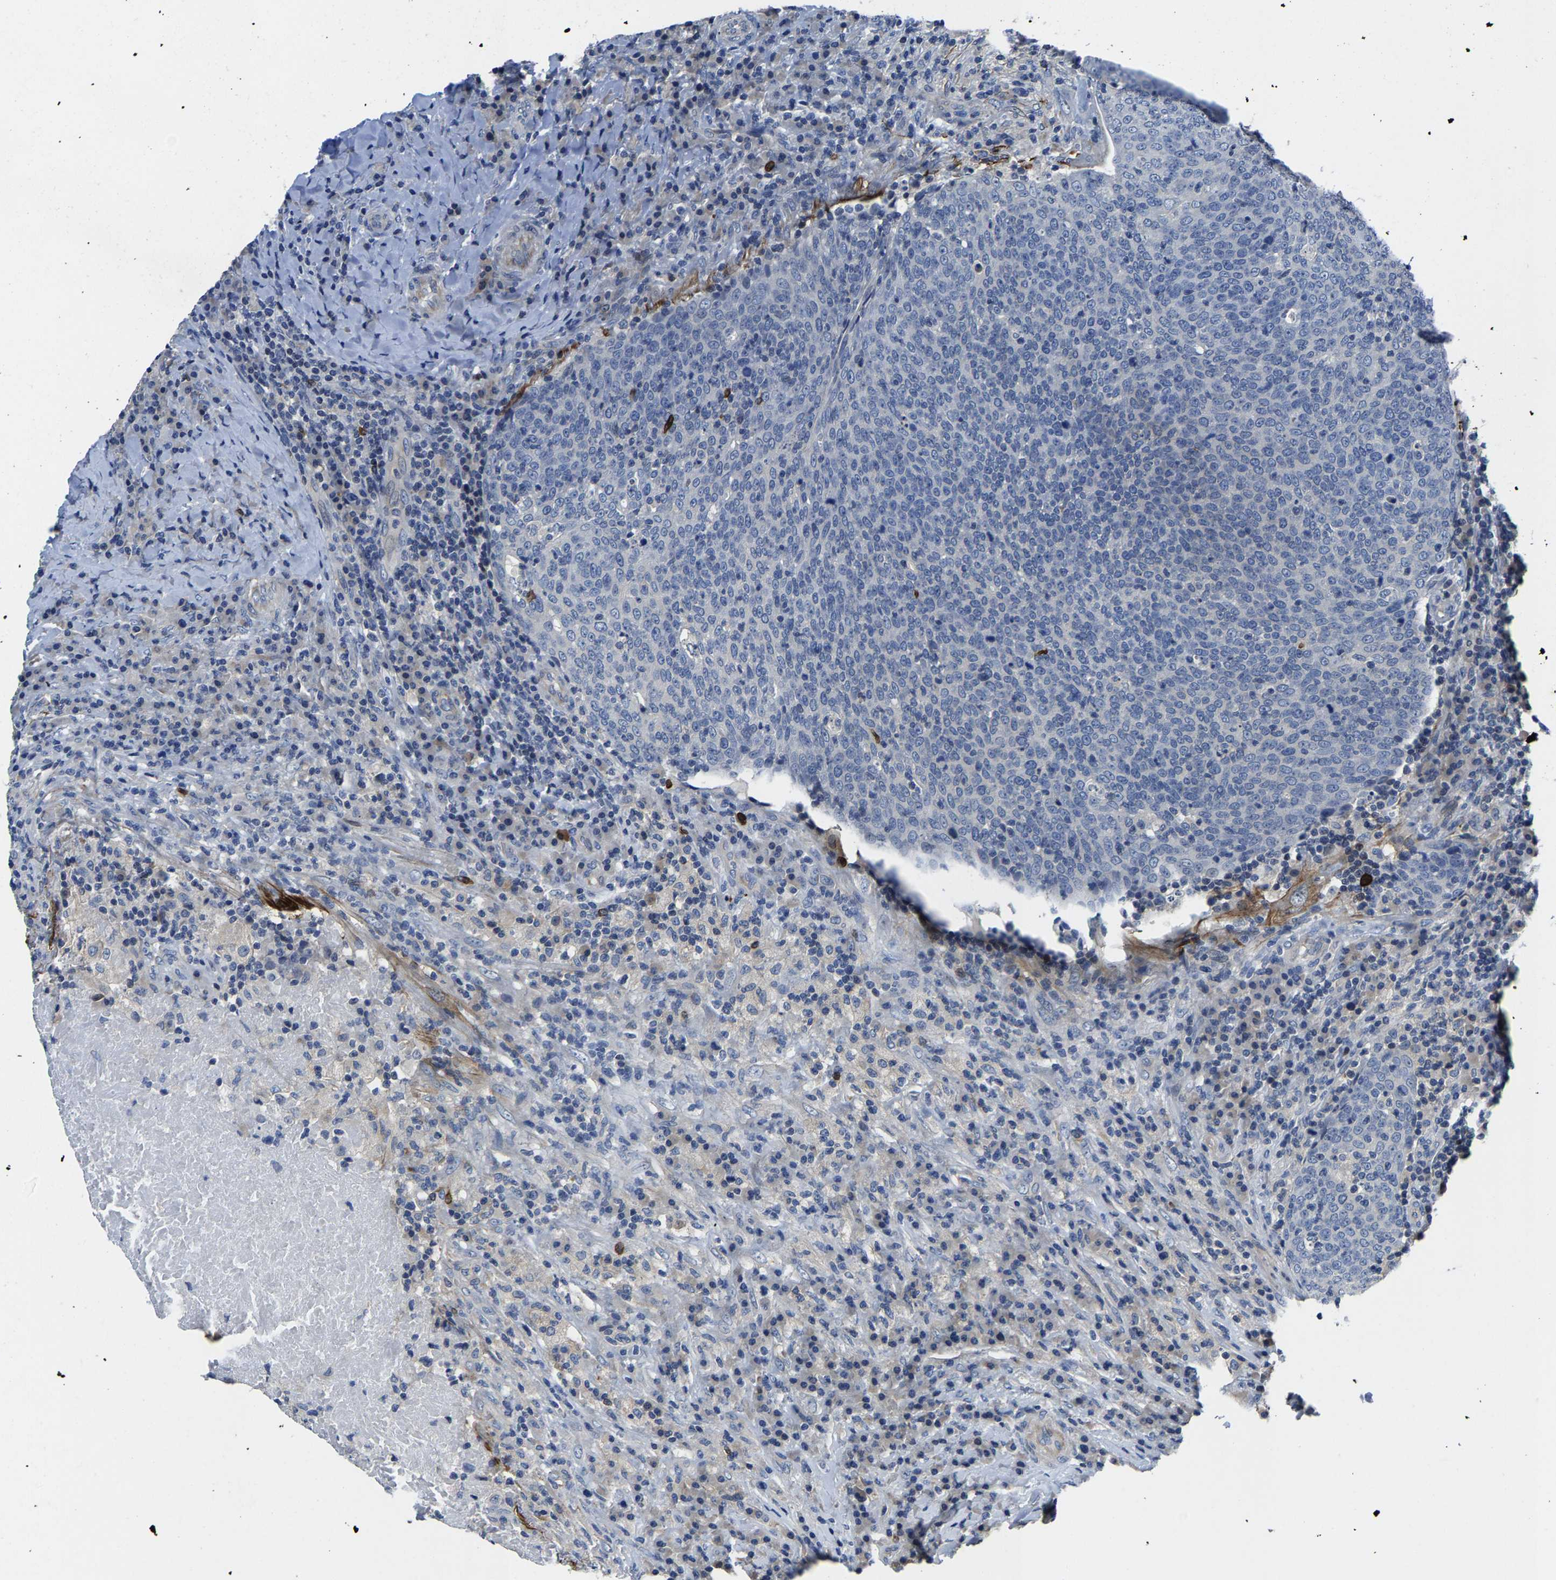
{"staining": {"intensity": "negative", "quantity": "none", "location": "none"}, "tissue": "head and neck cancer", "cell_type": "Tumor cells", "image_type": "cancer", "snomed": [{"axis": "morphology", "description": "Squamous cell carcinoma, NOS"}, {"axis": "morphology", "description": "Squamous cell carcinoma, metastatic, NOS"}, {"axis": "topography", "description": "Lymph node"}, {"axis": "topography", "description": "Head-Neck"}], "caption": "There is no significant positivity in tumor cells of head and neck metastatic squamous cell carcinoma.", "gene": "AGBL3", "patient": {"sex": "male", "age": 62}}